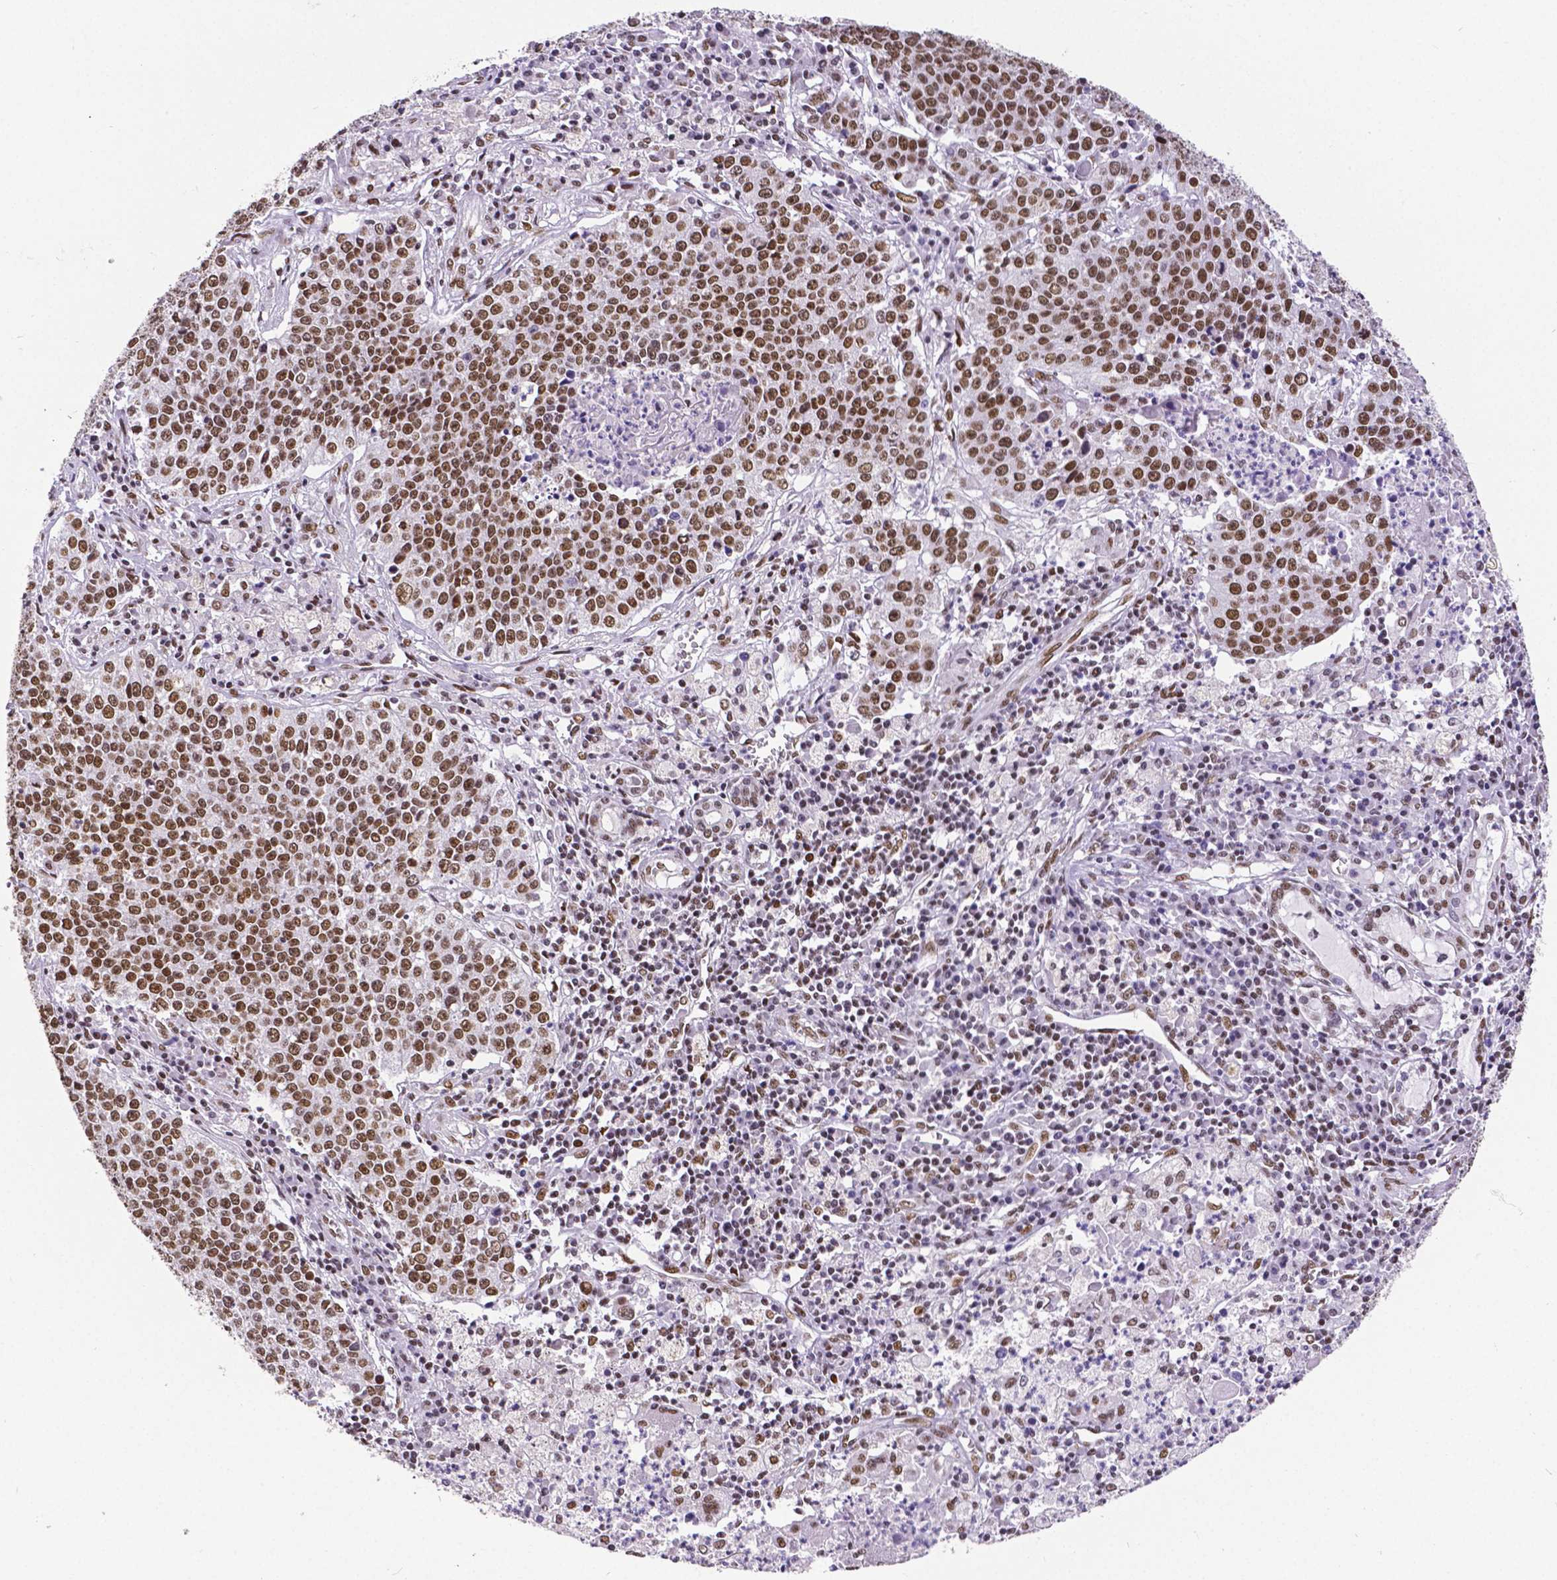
{"staining": {"intensity": "moderate", "quantity": ">75%", "location": "nuclear"}, "tissue": "lung cancer", "cell_type": "Tumor cells", "image_type": "cancer", "snomed": [{"axis": "morphology", "description": "Squamous cell carcinoma, NOS"}, {"axis": "morphology", "description": "Squamous cell carcinoma, metastatic, NOS"}, {"axis": "topography", "description": "Lung"}, {"axis": "topography", "description": "Pleura, NOS"}], "caption": "There is medium levels of moderate nuclear expression in tumor cells of metastatic squamous cell carcinoma (lung), as demonstrated by immunohistochemical staining (brown color).", "gene": "REST", "patient": {"sex": "male", "age": 72}}